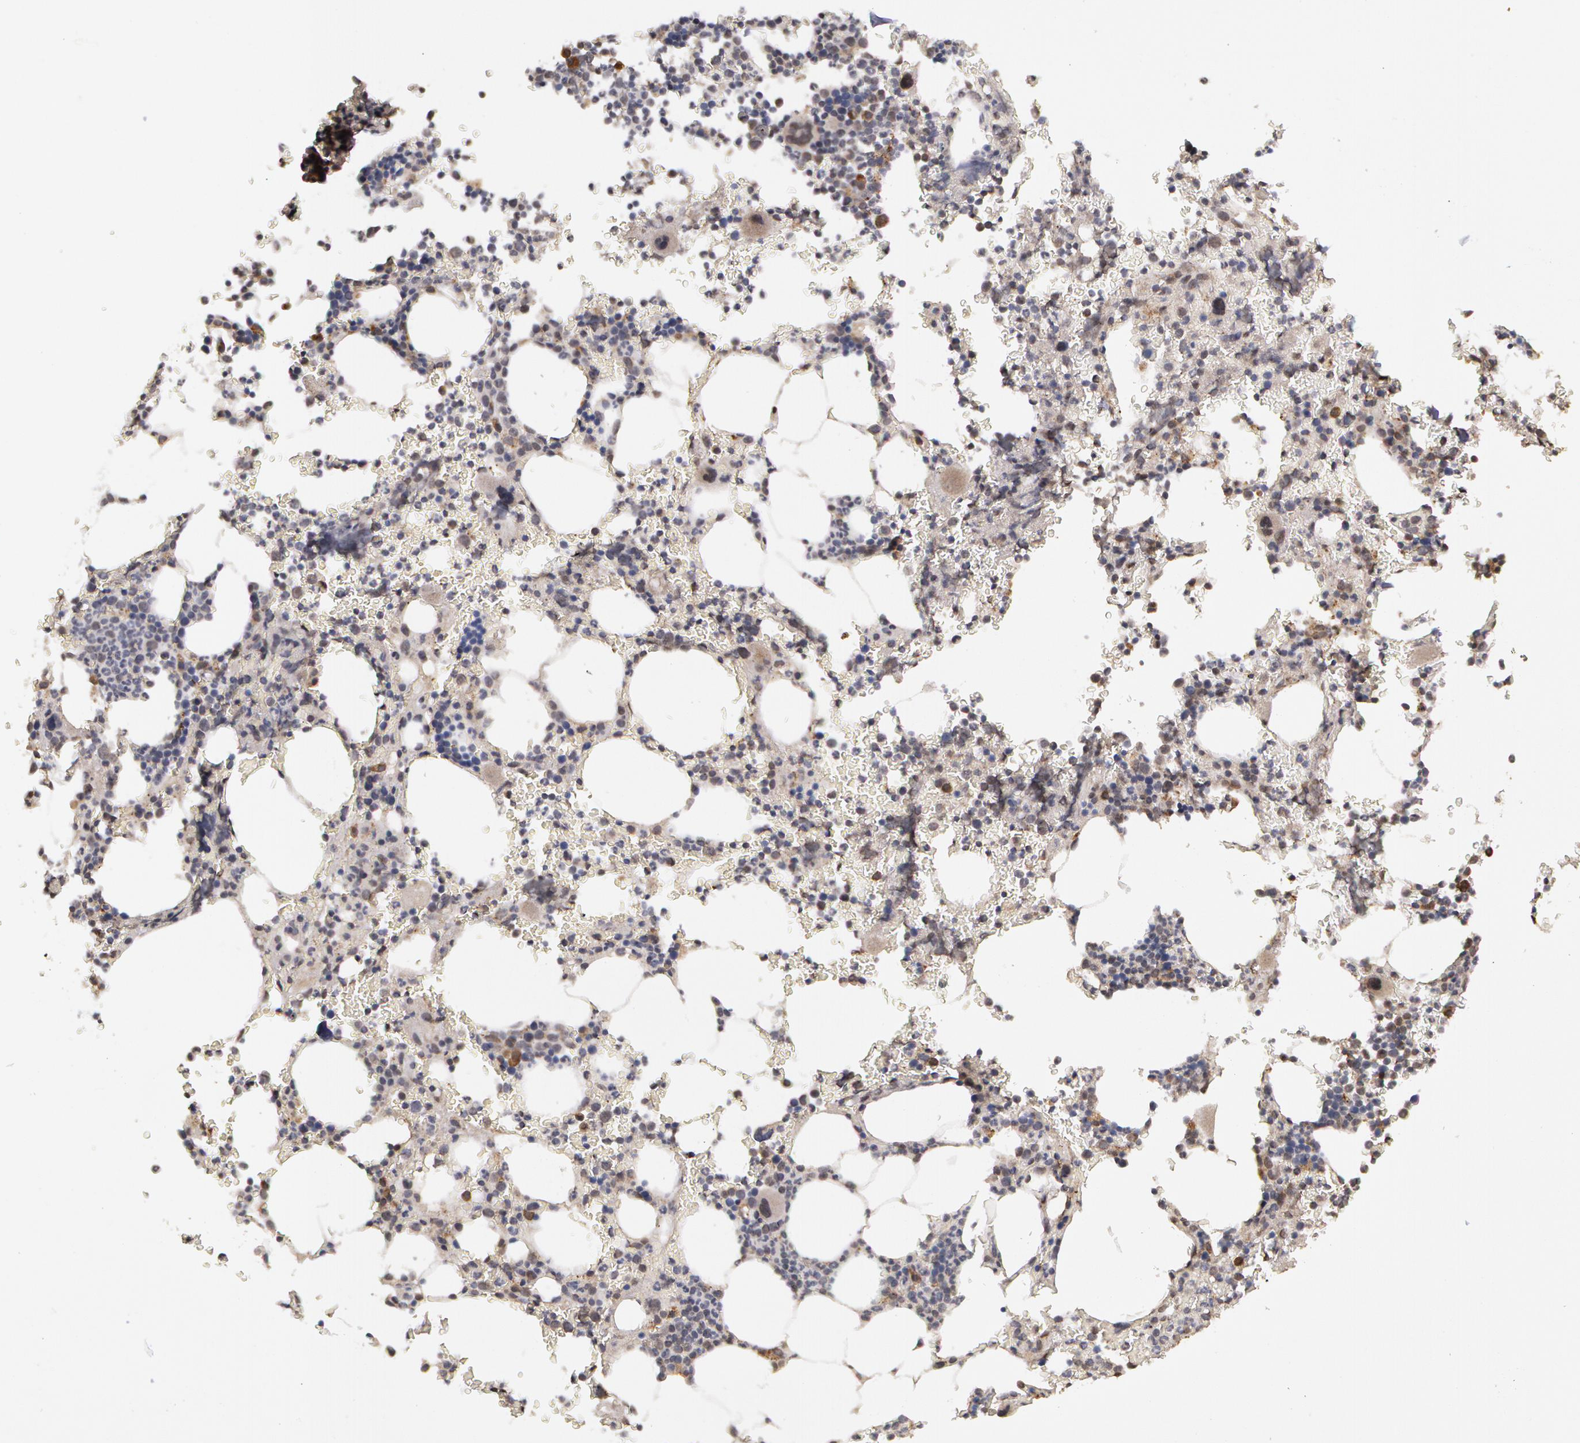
{"staining": {"intensity": "strong", "quantity": "25%-75%", "location": "cytoplasmic/membranous,nuclear"}, "tissue": "bone marrow", "cell_type": "Hematopoietic cells", "image_type": "normal", "snomed": [{"axis": "morphology", "description": "Normal tissue, NOS"}, {"axis": "topography", "description": "Bone marrow"}], "caption": "Human bone marrow stained with a brown dye exhibits strong cytoplasmic/membranous,nuclear positive staining in approximately 25%-75% of hematopoietic cells.", "gene": "GLIS1", "patient": {"sex": "female", "age": 88}}